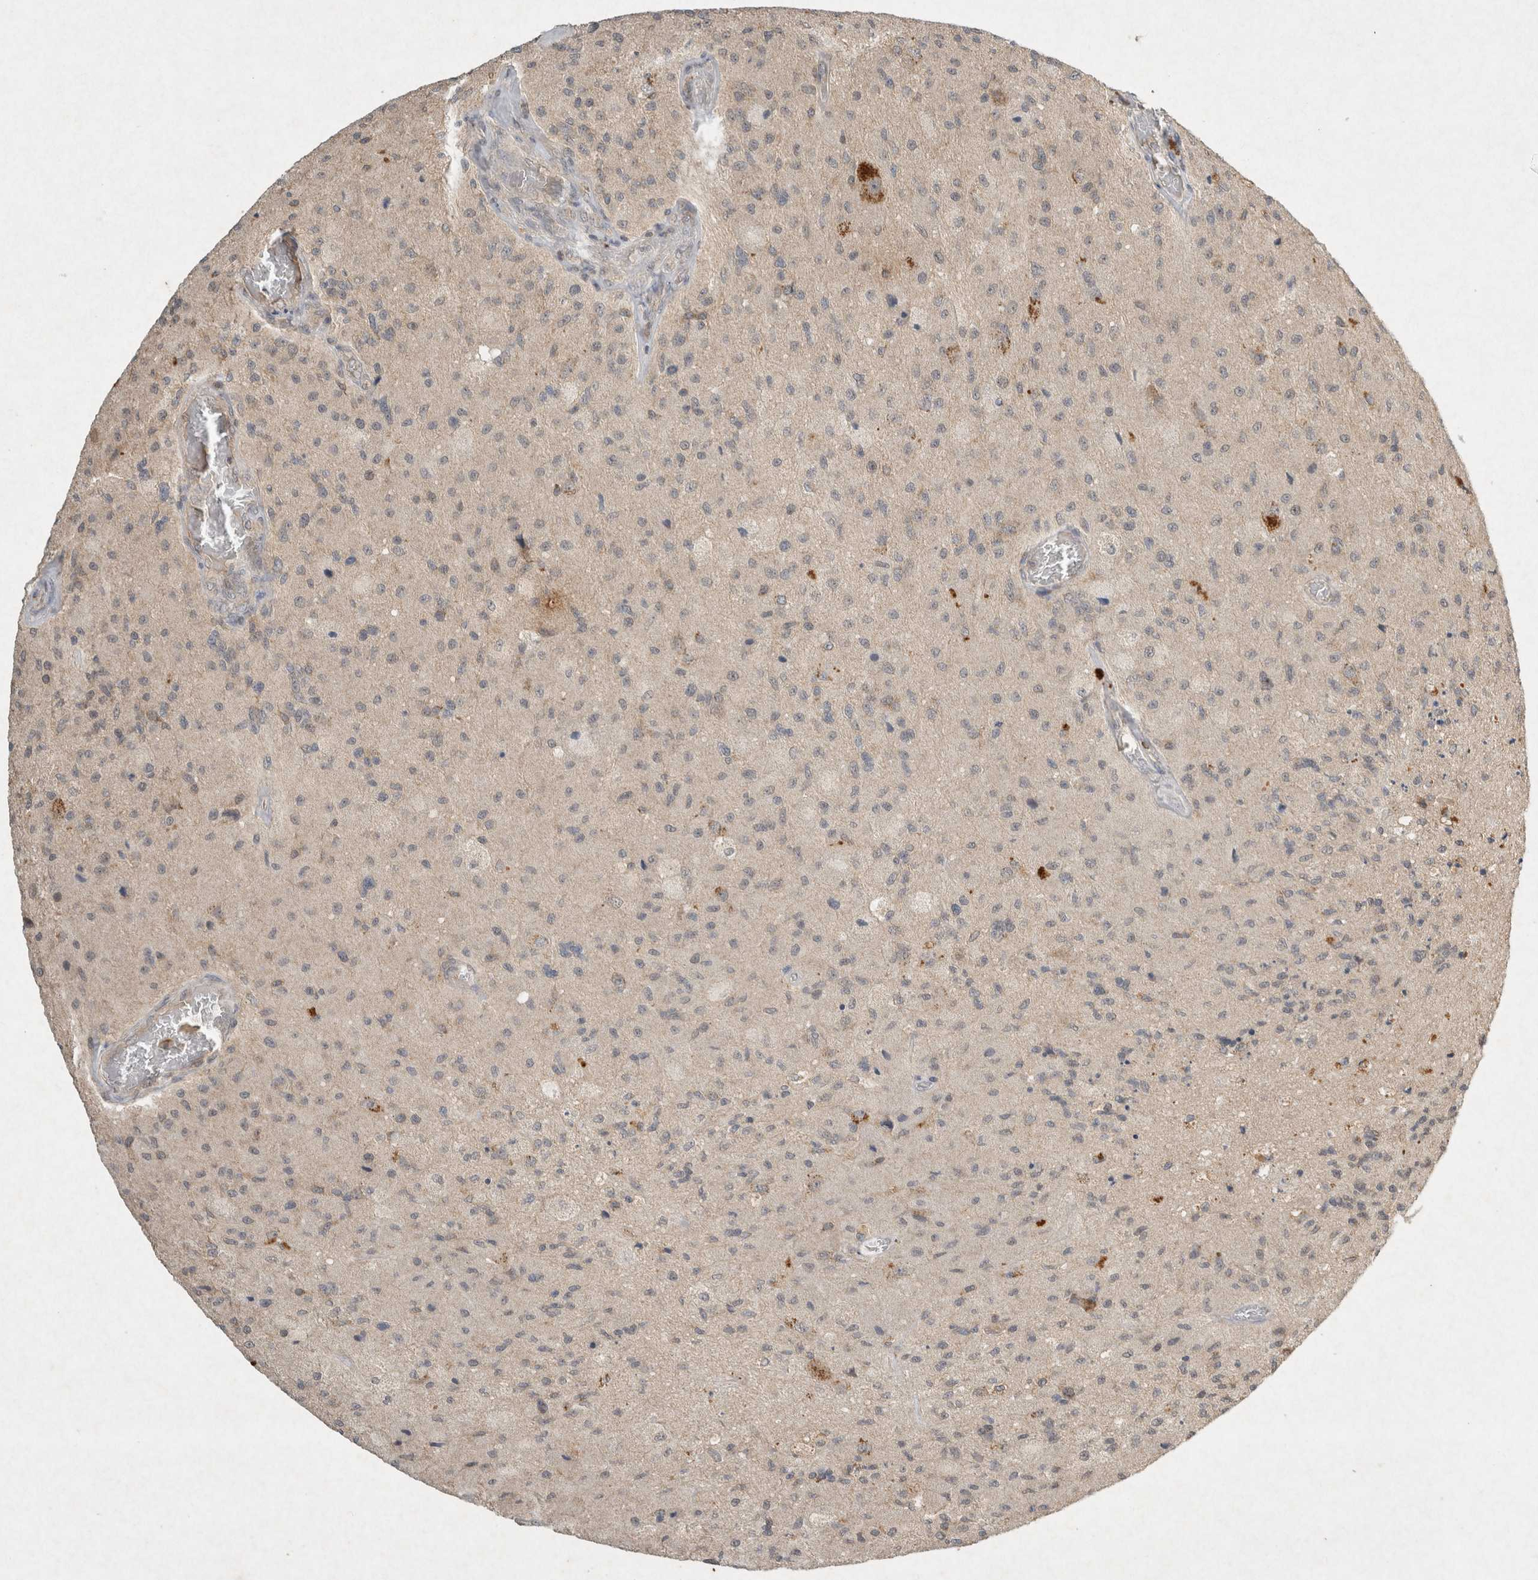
{"staining": {"intensity": "negative", "quantity": "none", "location": "none"}, "tissue": "glioma", "cell_type": "Tumor cells", "image_type": "cancer", "snomed": [{"axis": "morphology", "description": "Normal tissue, NOS"}, {"axis": "morphology", "description": "Glioma, malignant, High grade"}, {"axis": "topography", "description": "Cerebral cortex"}], "caption": "DAB immunohistochemical staining of malignant high-grade glioma shows no significant staining in tumor cells.", "gene": "LOXL2", "patient": {"sex": "male", "age": 77}}